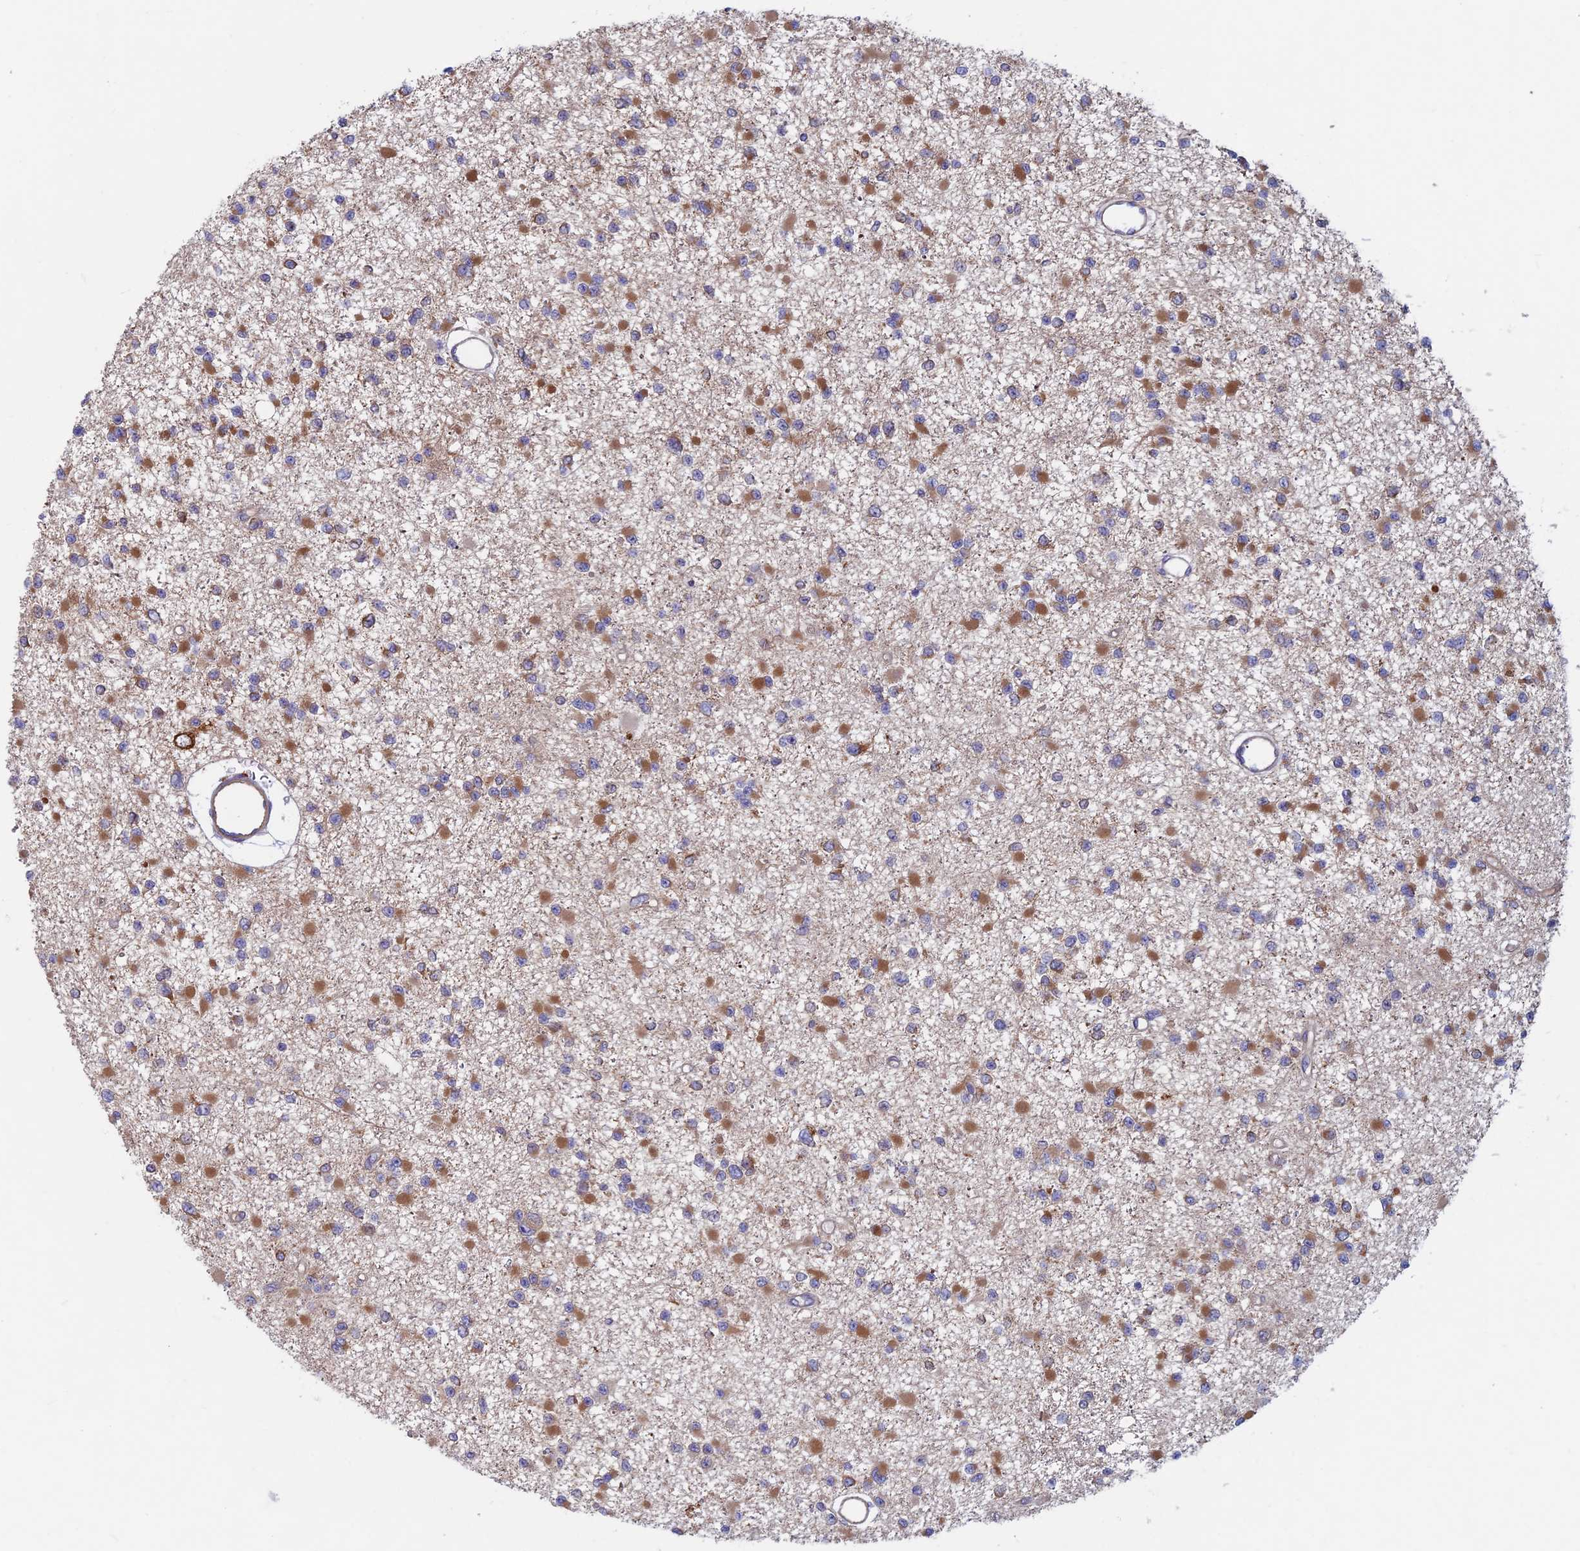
{"staining": {"intensity": "moderate", "quantity": "25%-75%", "location": "cytoplasmic/membranous"}, "tissue": "glioma", "cell_type": "Tumor cells", "image_type": "cancer", "snomed": [{"axis": "morphology", "description": "Glioma, malignant, Low grade"}, {"axis": "topography", "description": "Brain"}], "caption": "High-magnification brightfield microscopy of malignant glioma (low-grade) stained with DAB (brown) and counterstained with hematoxylin (blue). tumor cells exhibit moderate cytoplasmic/membranous positivity is identified in approximately25%-75% of cells. (Brightfield microscopy of DAB IHC at high magnification).", "gene": "DNM1L", "patient": {"sex": "female", "age": 22}}